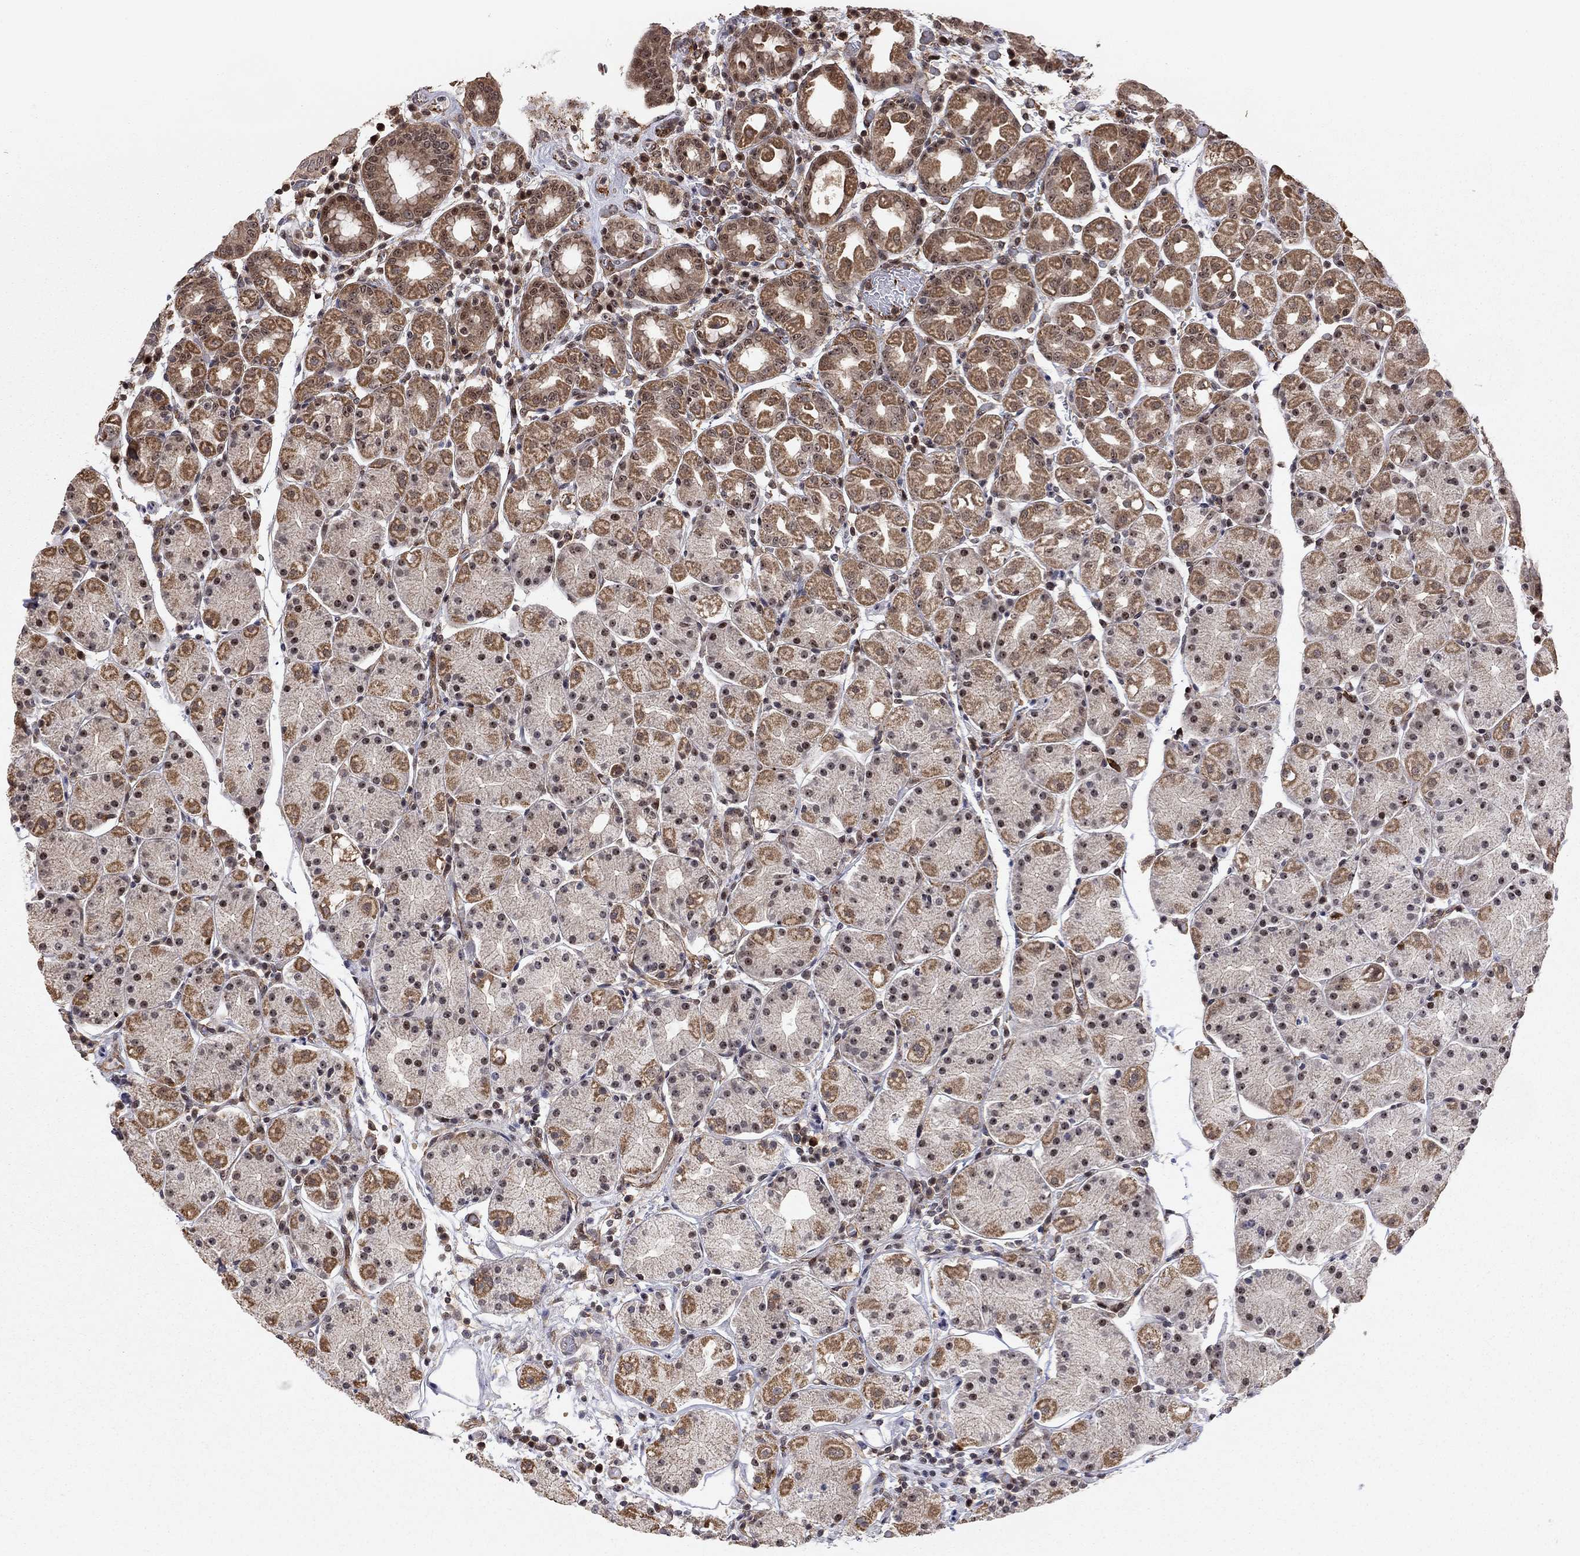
{"staining": {"intensity": "moderate", "quantity": "25%-75%", "location": "cytoplasmic/membranous,nuclear"}, "tissue": "stomach", "cell_type": "Glandular cells", "image_type": "normal", "snomed": [{"axis": "morphology", "description": "Normal tissue, NOS"}, {"axis": "topography", "description": "Stomach"}], "caption": "IHC histopathology image of unremarkable stomach: stomach stained using immunohistochemistry reveals medium levels of moderate protein expression localized specifically in the cytoplasmic/membranous,nuclear of glandular cells, appearing as a cytoplasmic/membranous,nuclear brown color.", "gene": "TDP1", "patient": {"sex": "male", "age": 54}}